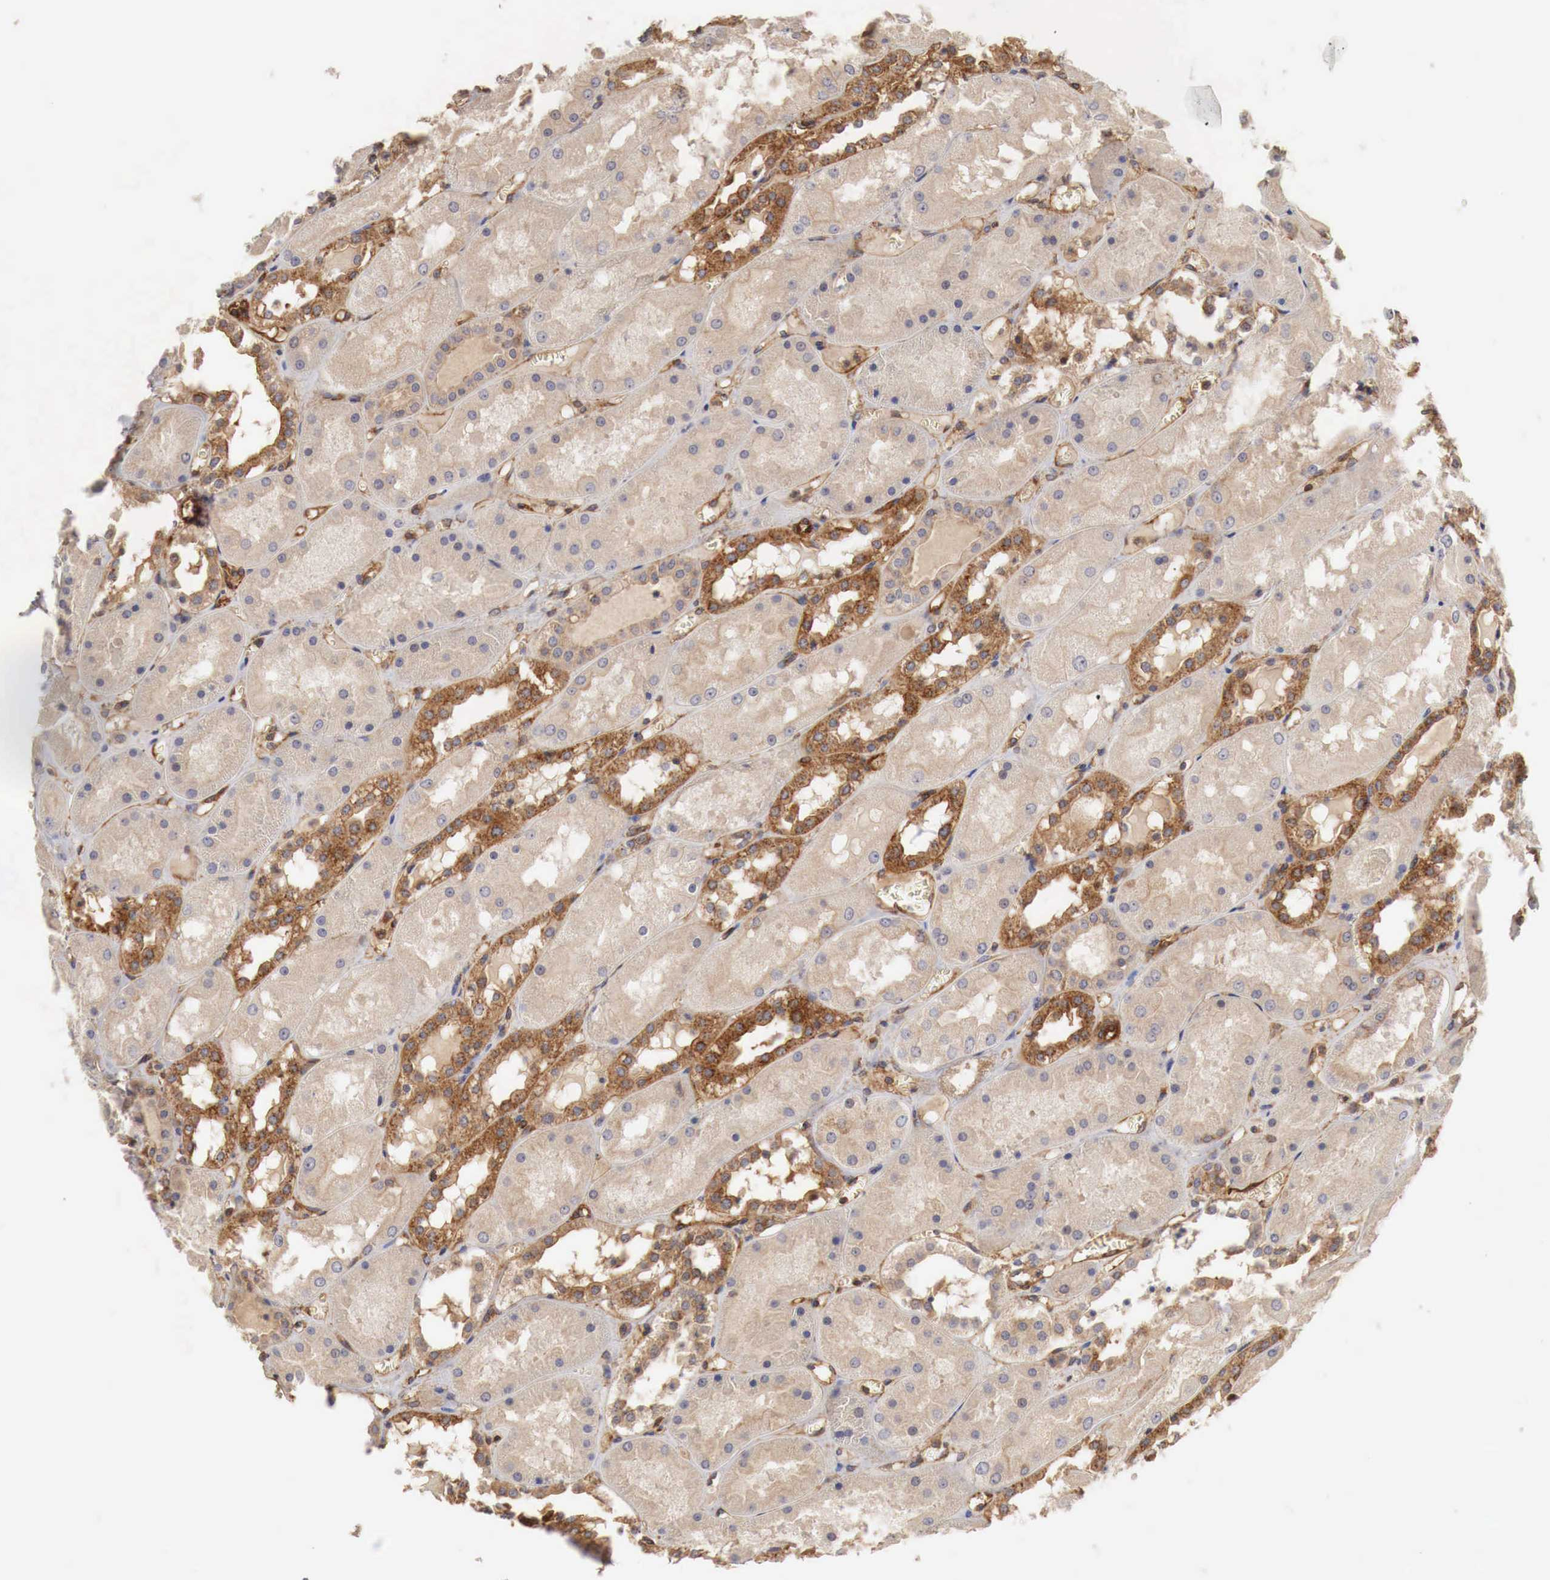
{"staining": {"intensity": "strong", "quantity": ">75%", "location": "cytoplasmic/membranous"}, "tissue": "kidney", "cell_type": "Cells in tubules", "image_type": "normal", "snomed": [{"axis": "morphology", "description": "Normal tissue, NOS"}, {"axis": "topography", "description": "Kidney"}], "caption": "Protein staining demonstrates strong cytoplasmic/membranous staining in approximately >75% of cells in tubules in benign kidney.", "gene": "ARMCX4", "patient": {"sex": "male", "age": 36}}